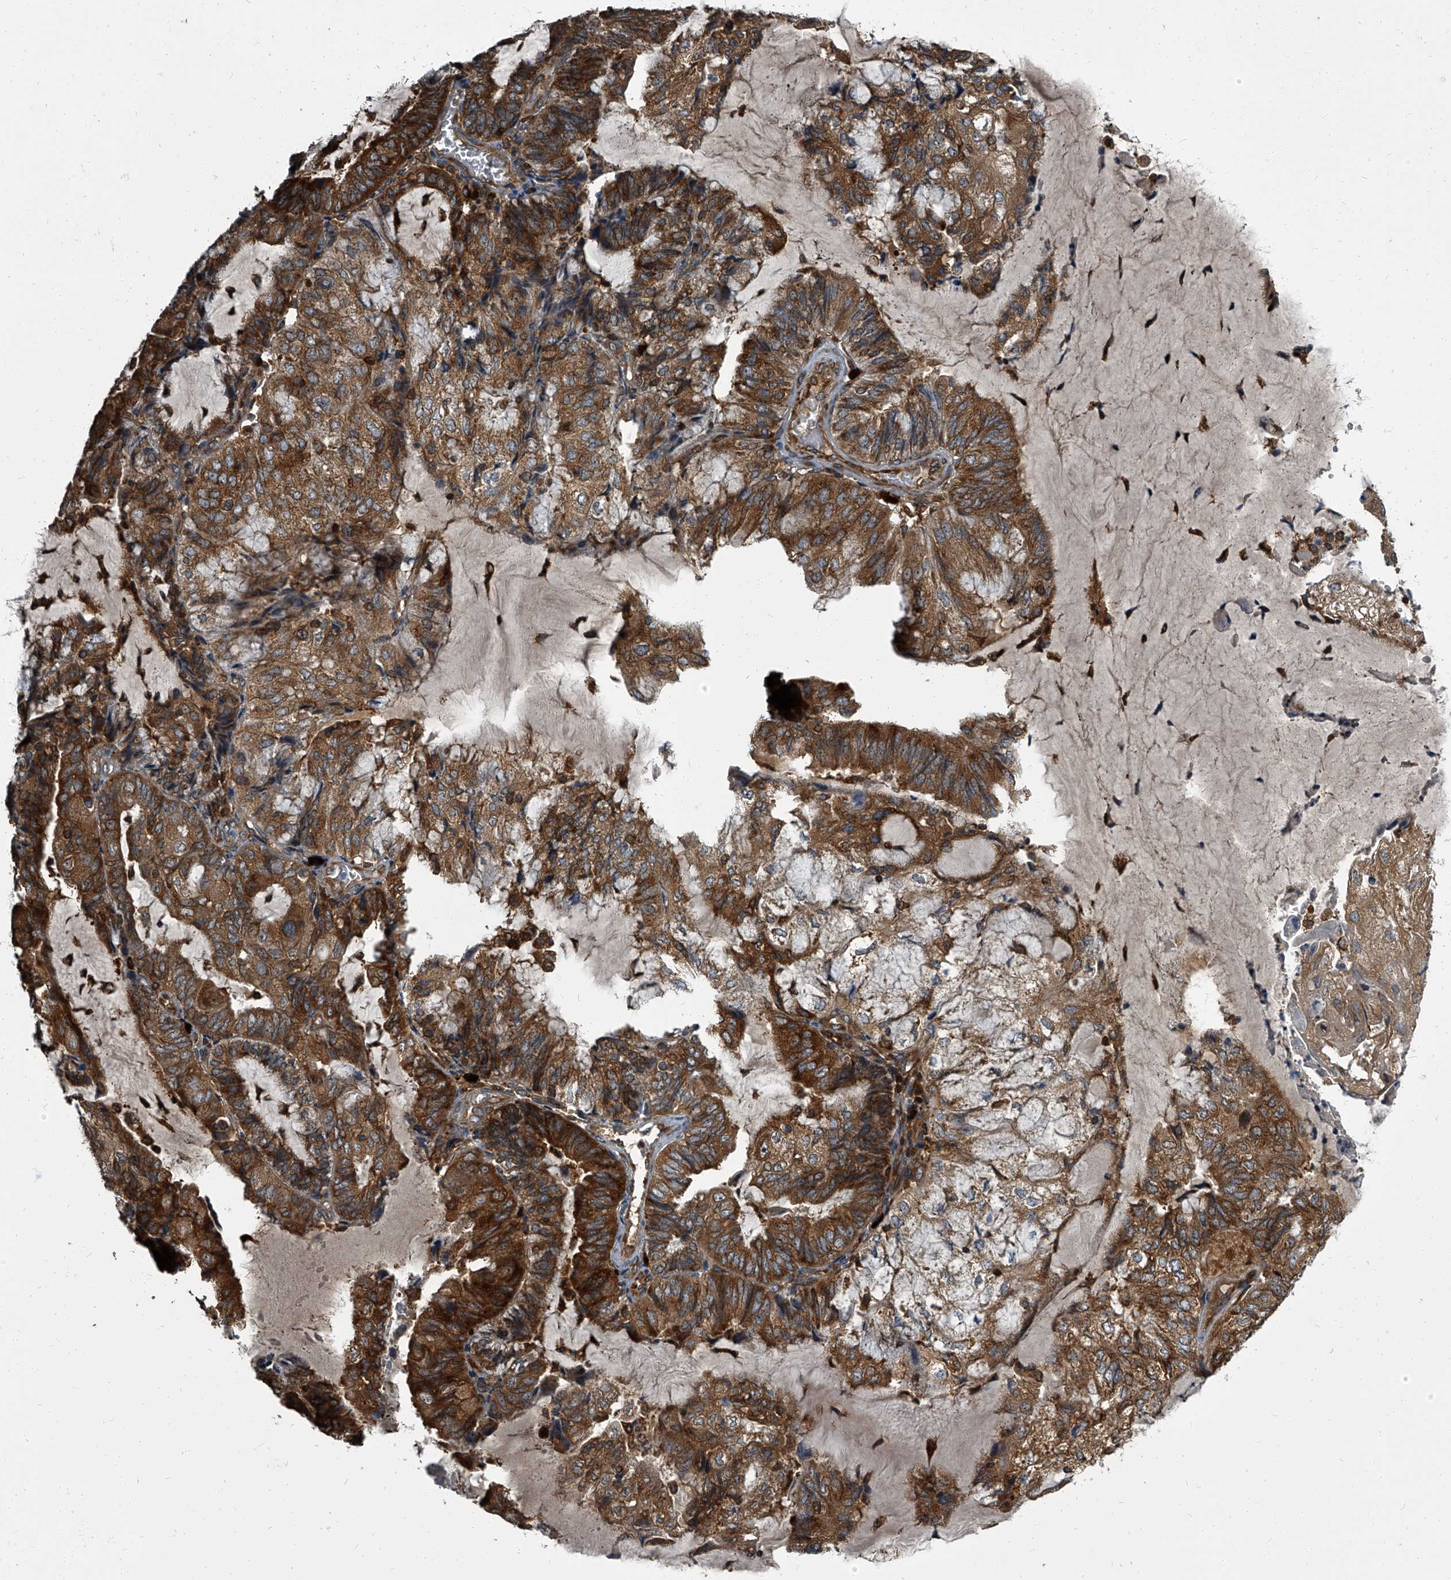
{"staining": {"intensity": "strong", "quantity": ">75%", "location": "cytoplasmic/membranous"}, "tissue": "endometrial cancer", "cell_type": "Tumor cells", "image_type": "cancer", "snomed": [{"axis": "morphology", "description": "Adenocarcinoma, NOS"}, {"axis": "topography", "description": "Endometrium"}], "caption": "Brown immunohistochemical staining in human adenocarcinoma (endometrial) displays strong cytoplasmic/membranous expression in about >75% of tumor cells. (Brightfield microscopy of DAB IHC at high magnification).", "gene": "CDV3", "patient": {"sex": "female", "age": 81}}